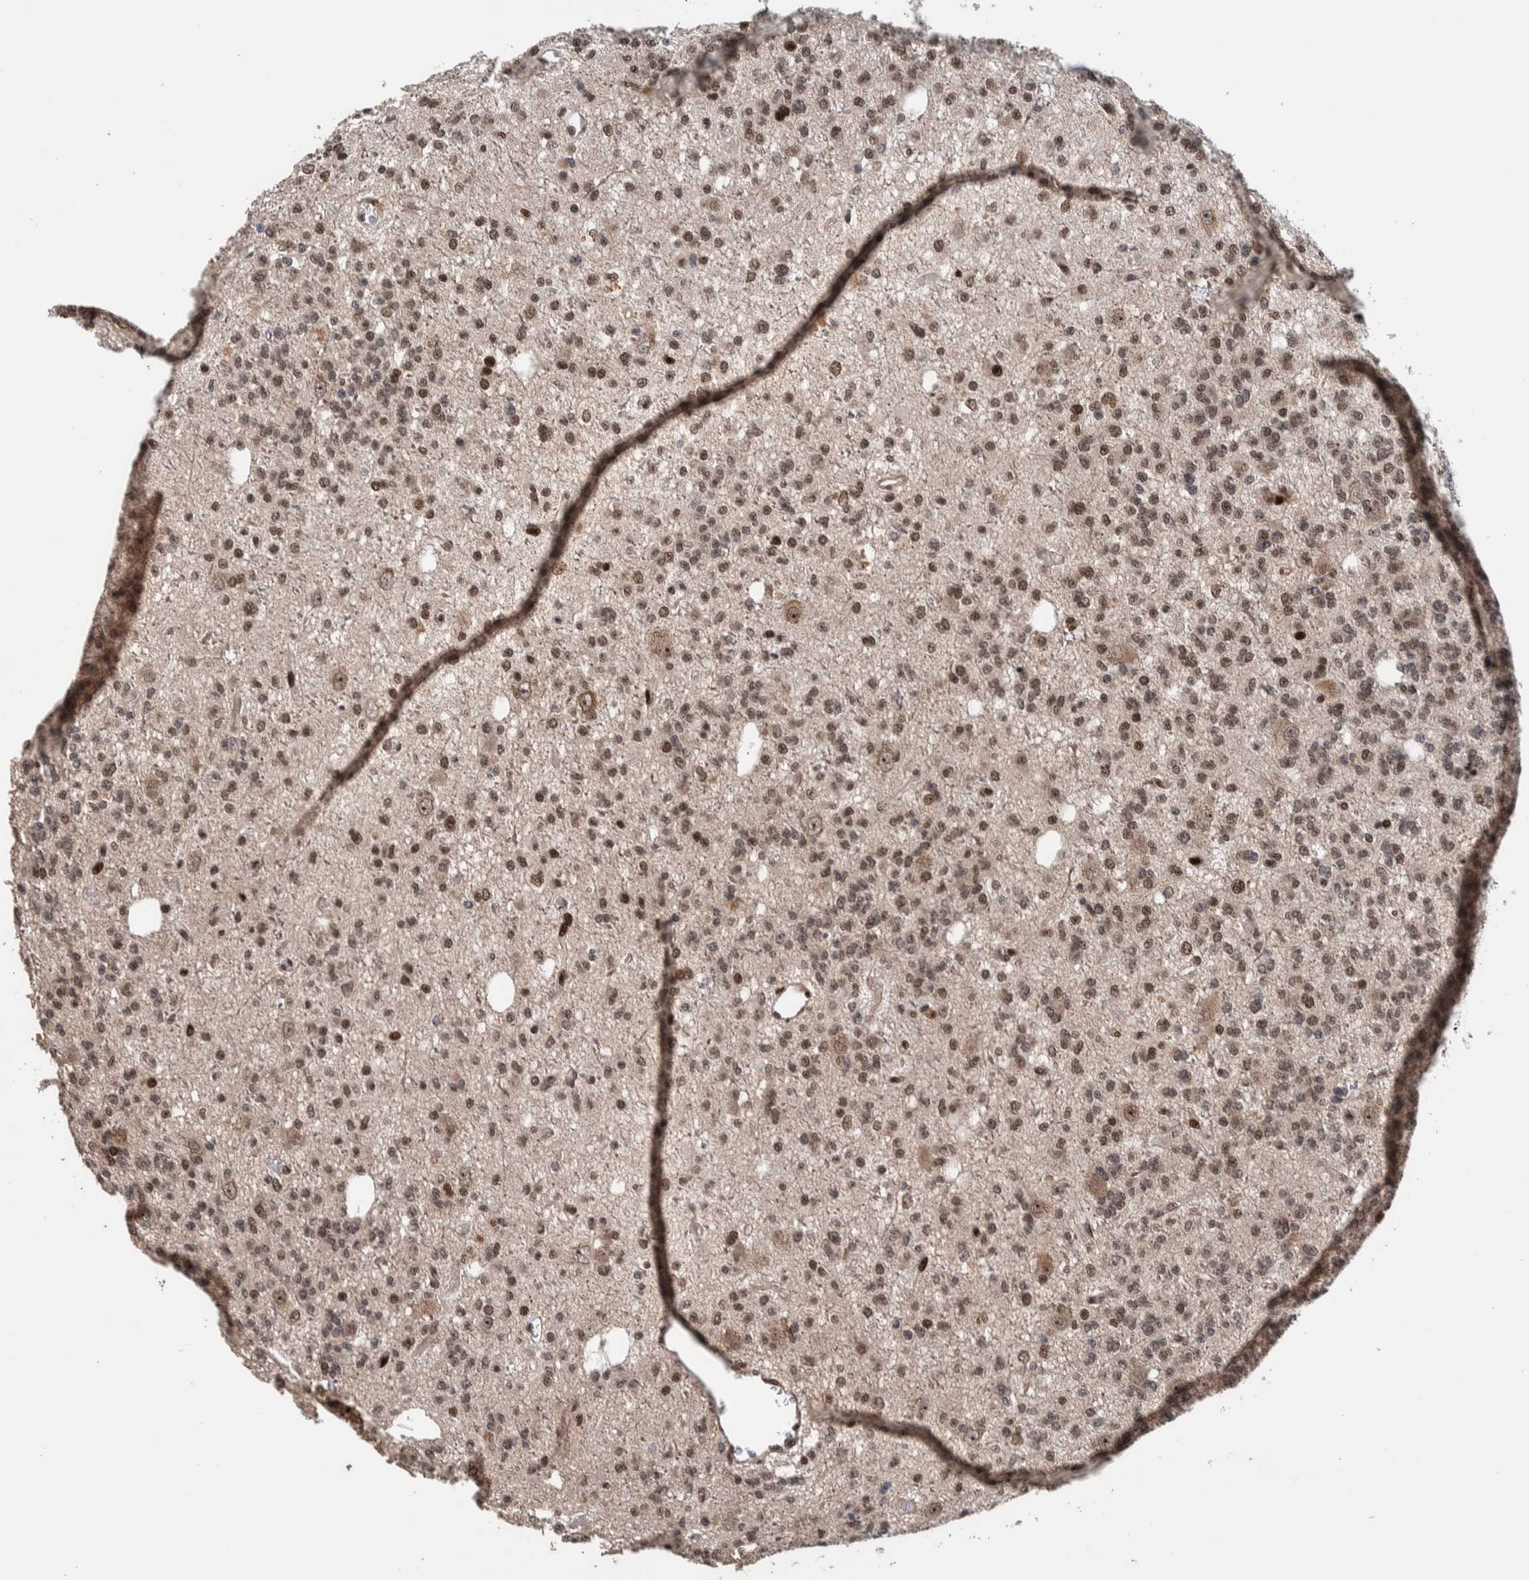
{"staining": {"intensity": "weak", "quantity": ">75%", "location": "nuclear"}, "tissue": "glioma", "cell_type": "Tumor cells", "image_type": "cancer", "snomed": [{"axis": "morphology", "description": "Glioma, malignant, Low grade"}, {"axis": "topography", "description": "Brain"}], "caption": "An IHC micrograph of tumor tissue is shown. Protein staining in brown labels weak nuclear positivity in malignant low-grade glioma within tumor cells.", "gene": "CHD4", "patient": {"sex": "male", "age": 38}}